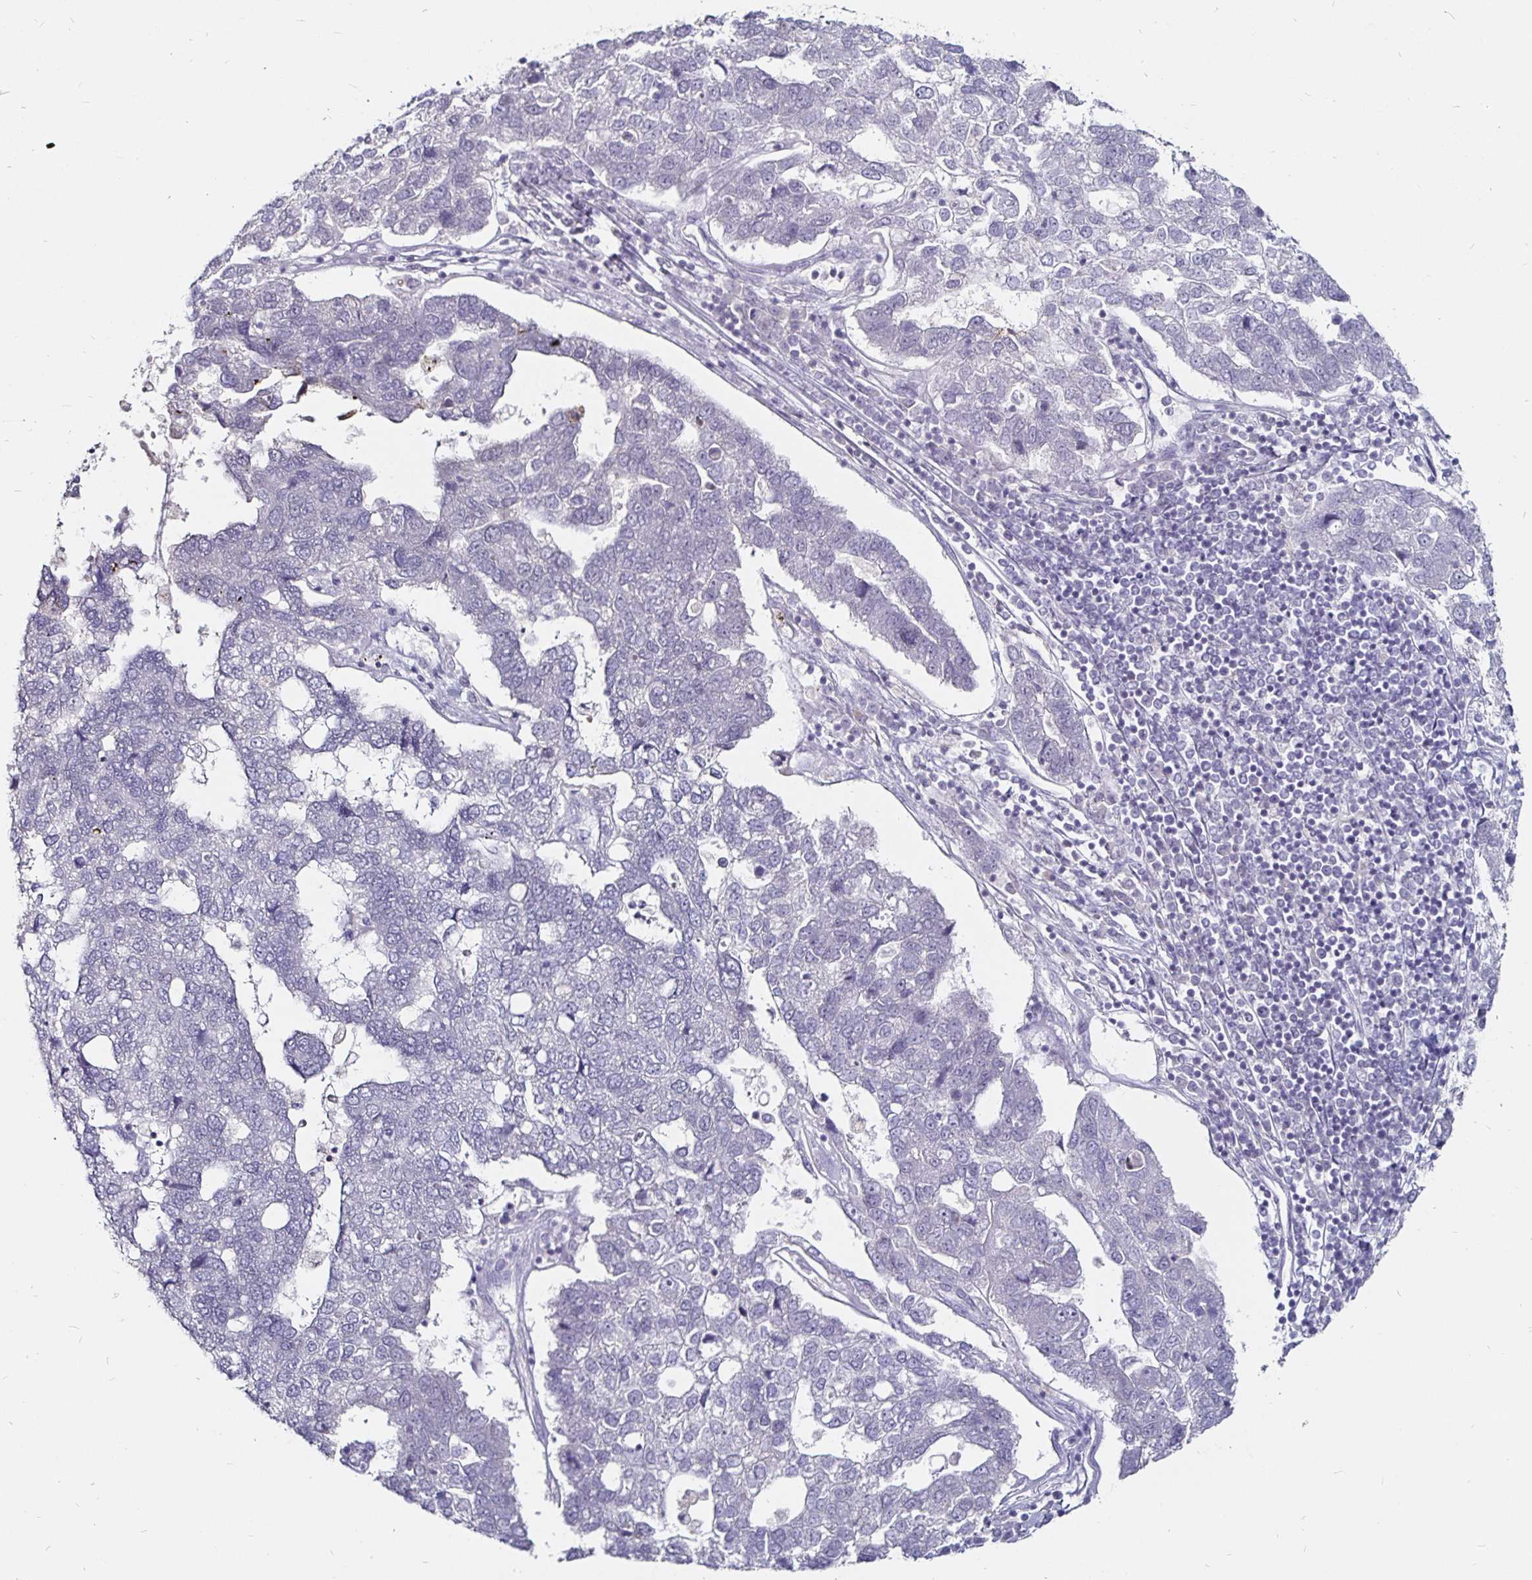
{"staining": {"intensity": "negative", "quantity": "none", "location": "none"}, "tissue": "pancreatic cancer", "cell_type": "Tumor cells", "image_type": "cancer", "snomed": [{"axis": "morphology", "description": "Adenocarcinoma, NOS"}, {"axis": "topography", "description": "Pancreas"}], "caption": "A photomicrograph of human adenocarcinoma (pancreatic) is negative for staining in tumor cells.", "gene": "FAIM2", "patient": {"sex": "female", "age": 61}}